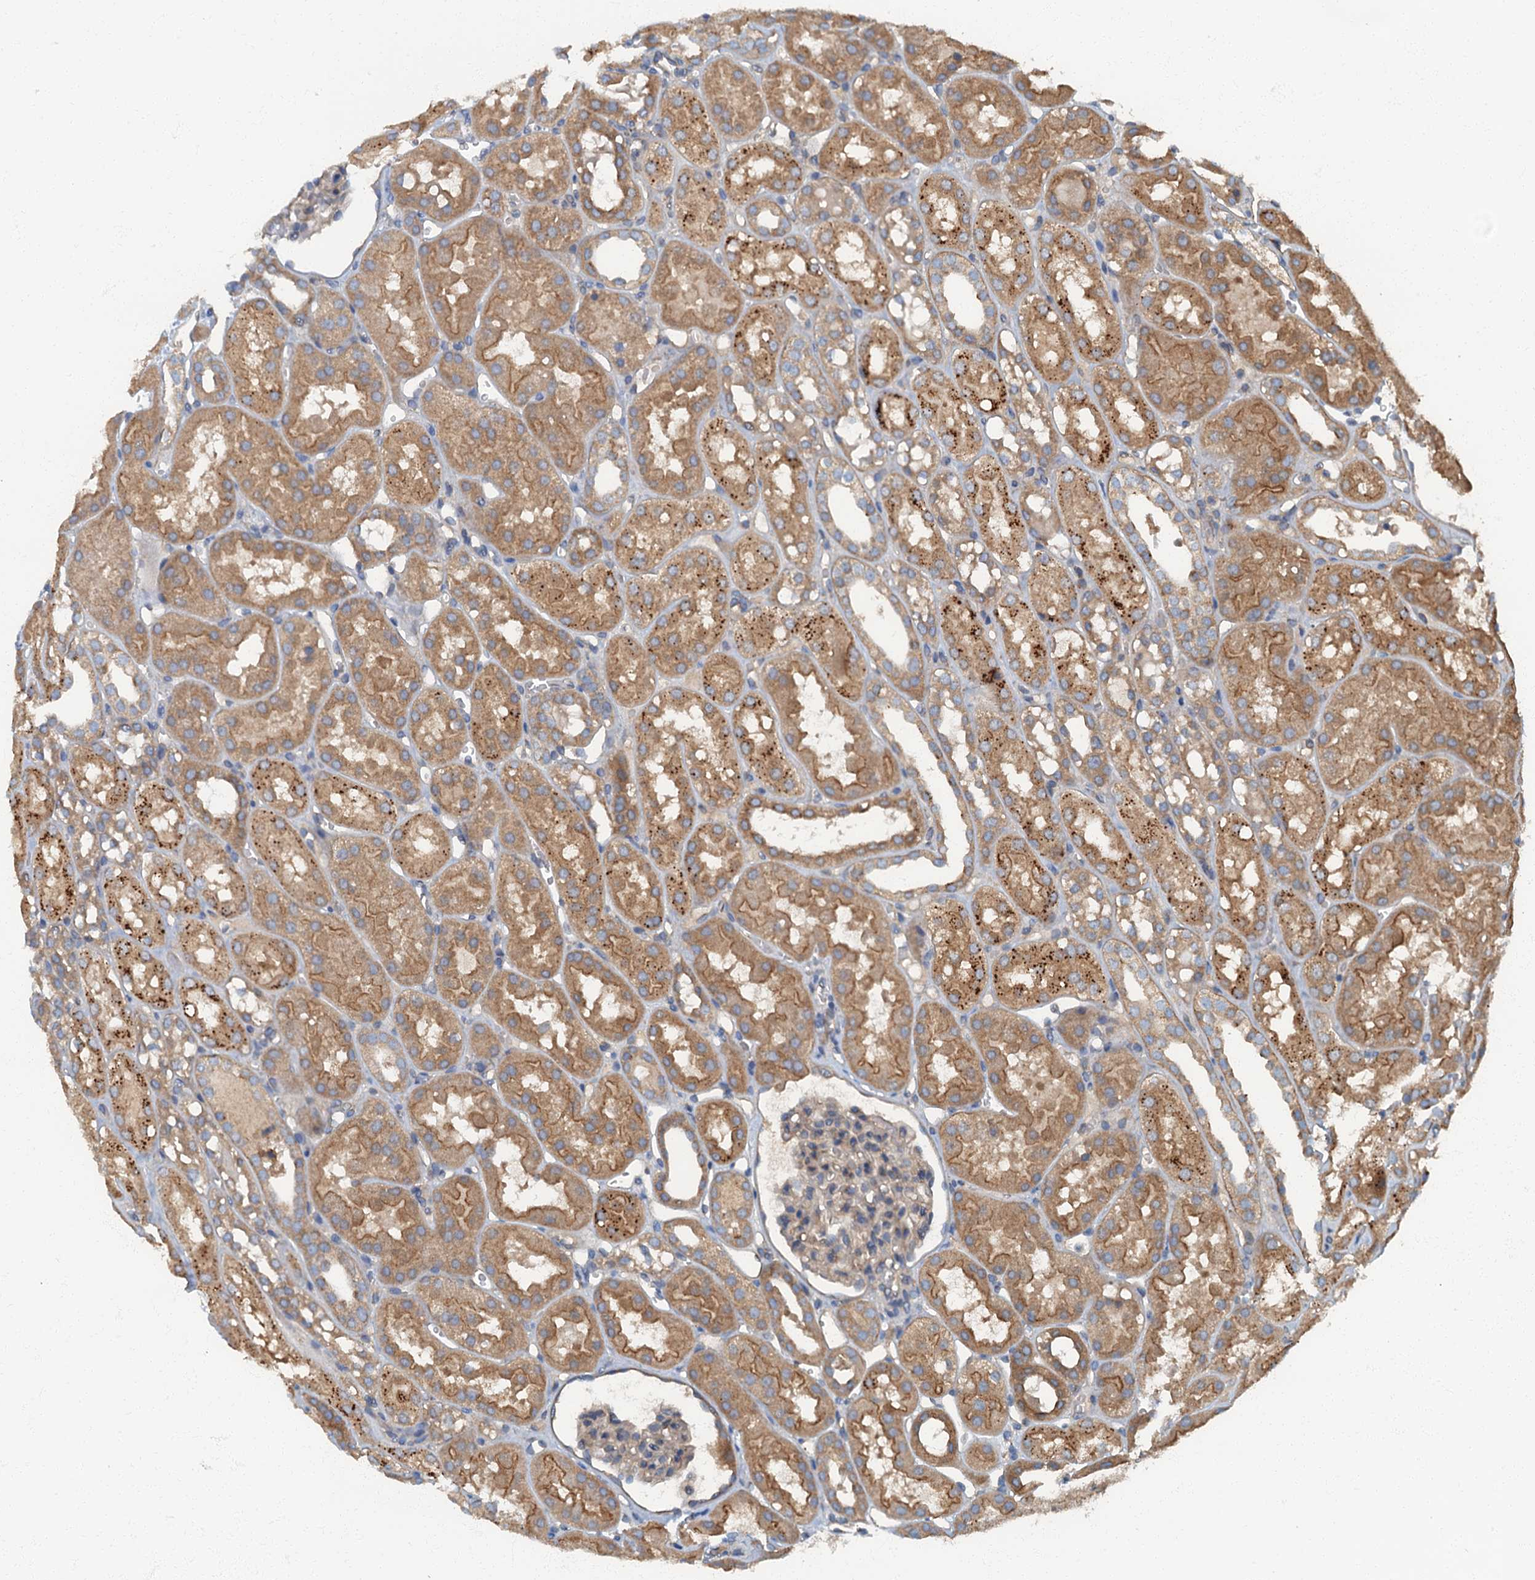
{"staining": {"intensity": "negative", "quantity": "none", "location": "none"}, "tissue": "kidney", "cell_type": "Cells in glomeruli", "image_type": "normal", "snomed": [{"axis": "morphology", "description": "Normal tissue, NOS"}, {"axis": "topography", "description": "Kidney"}], "caption": "This is a histopathology image of immunohistochemistry (IHC) staining of normal kidney, which shows no staining in cells in glomeruli. (IHC, brightfield microscopy, high magnification).", "gene": "ARL11", "patient": {"sex": "male", "age": 16}}